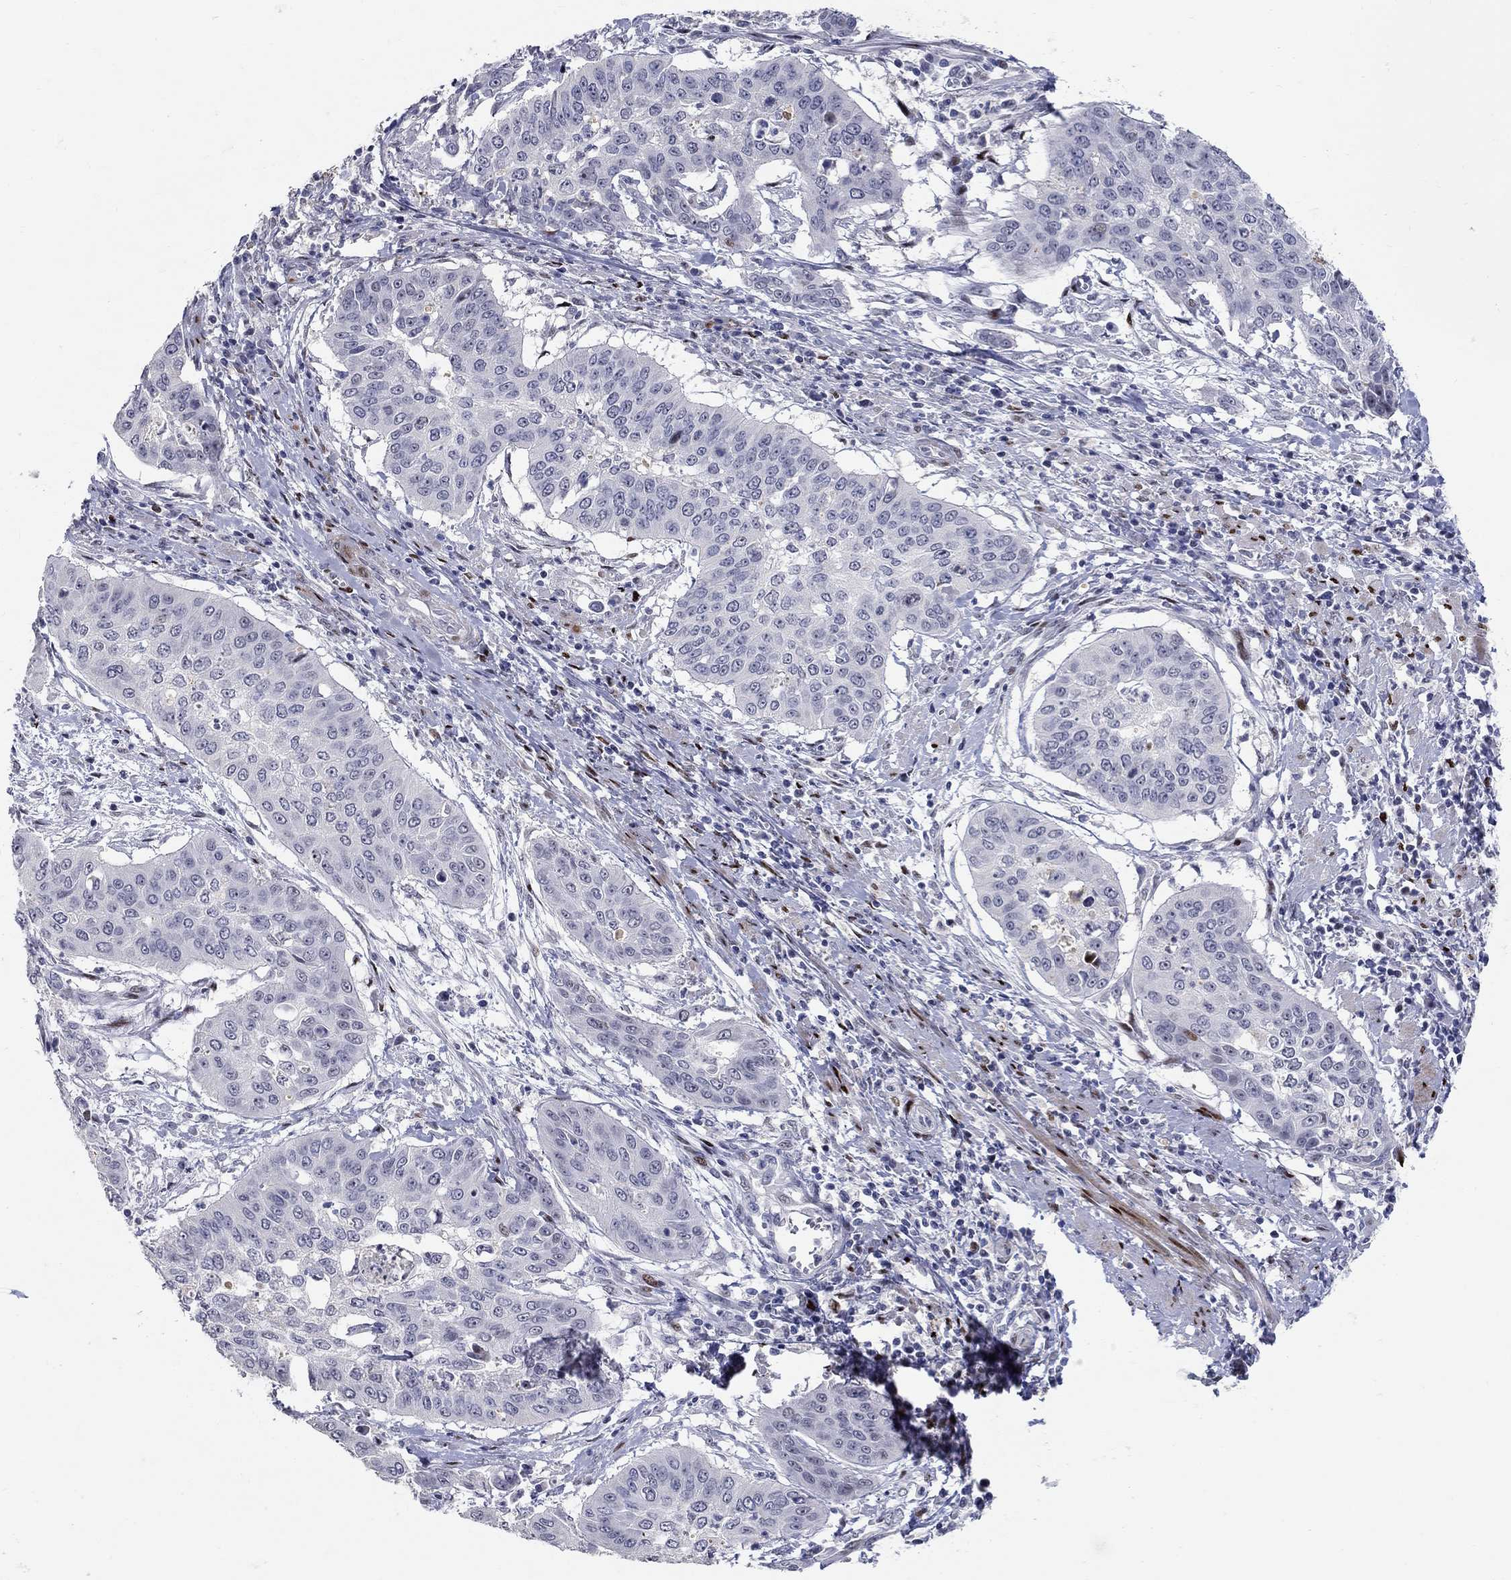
{"staining": {"intensity": "strong", "quantity": "<25%", "location": "nuclear"}, "tissue": "cervical cancer", "cell_type": "Tumor cells", "image_type": "cancer", "snomed": [{"axis": "morphology", "description": "Squamous cell carcinoma, NOS"}, {"axis": "topography", "description": "Cervix"}], "caption": "An image of human cervical cancer stained for a protein shows strong nuclear brown staining in tumor cells.", "gene": "RAPGEF5", "patient": {"sex": "female", "age": 39}}